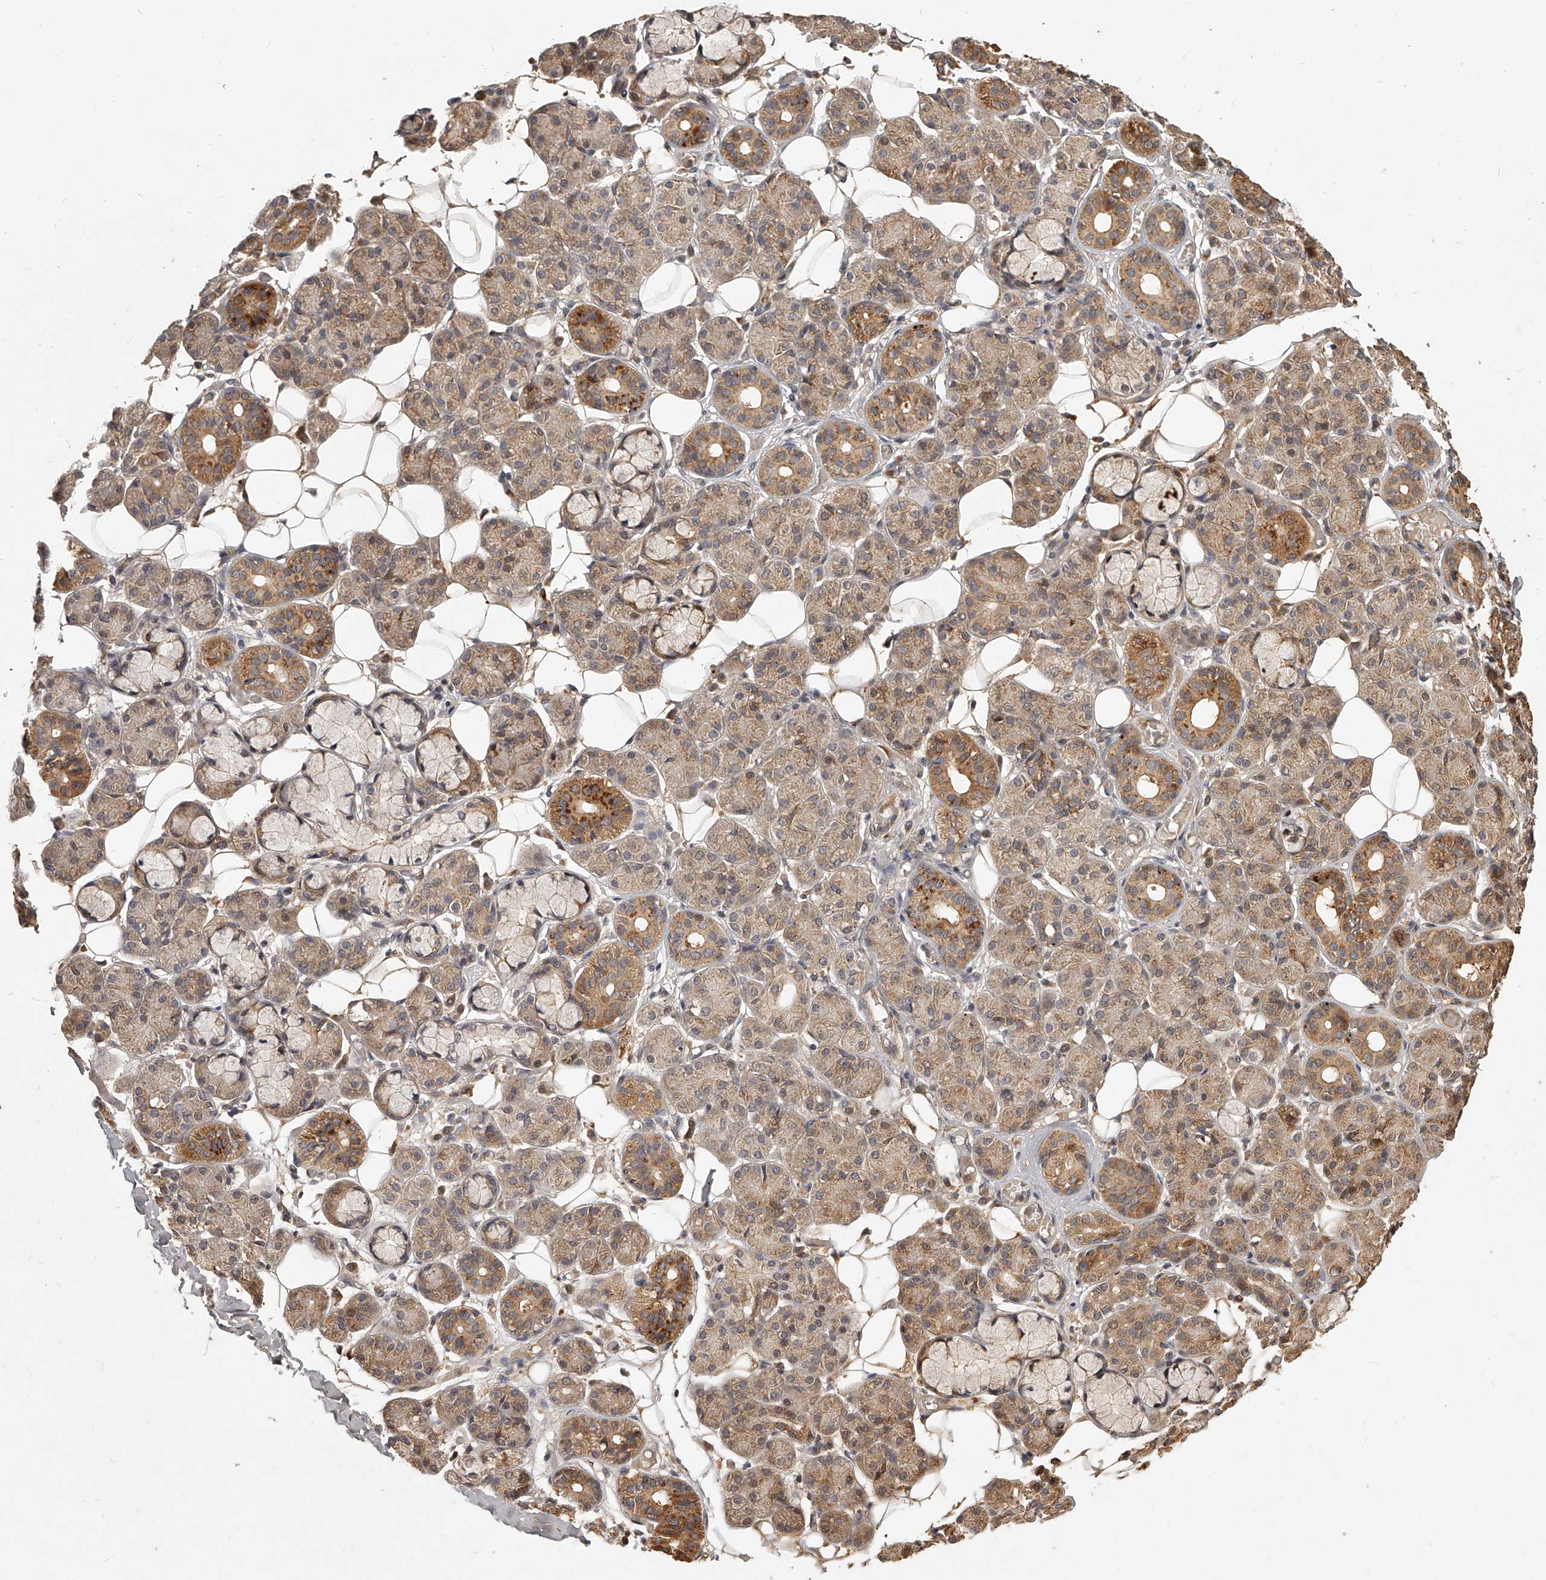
{"staining": {"intensity": "moderate", "quantity": "25%-75%", "location": "cytoplasmic/membranous"}, "tissue": "salivary gland", "cell_type": "Glandular cells", "image_type": "normal", "snomed": [{"axis": "morphology", "description": "Normal tissue, NOS"}, {"axis": "topography", "description": "Salivary gland"}], "caption": "IHC (DAB) staining of benign human salivary gland displays moderate cytoplasmic/membranous protein expression in about 25%-75% of glandular cells. The protein of interest is stained brown, and the nuclei are stained in blue (DAB (3,3'-diaminobenzidine) IHC with brightfield microscopy, high magnification).", "gene": "SLC37A1", "patient": {"sex": "male", "age": 63}}